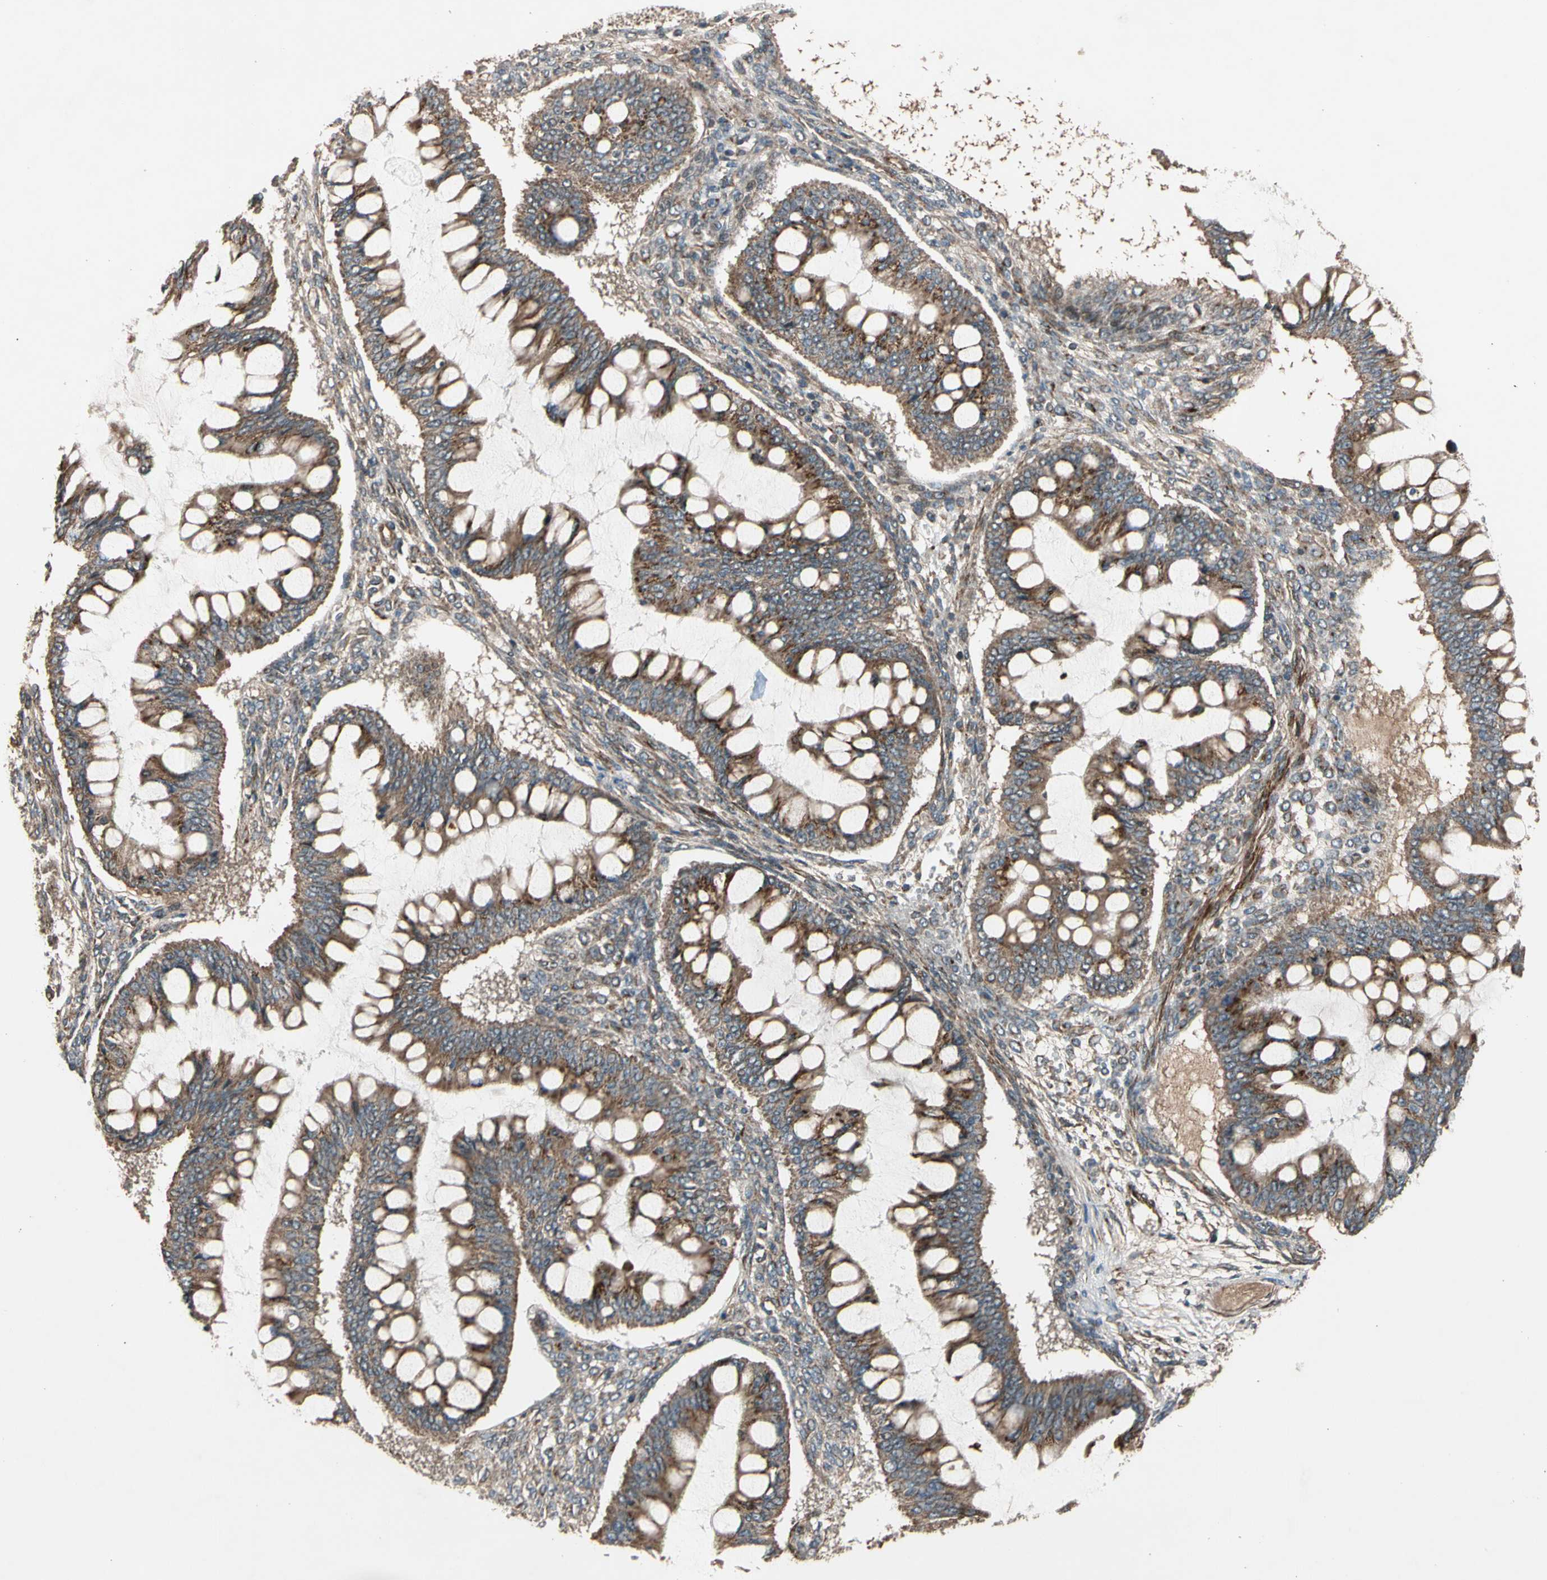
{"staining": {"intensity": "moderate", "quantity": ">75%", "location": "cytoplasmic/membranous"}, "tissue": "ovarian cancer", "cell_type": "Tumor cells", "image_type": "cancer", "snomed": [{"axis": "morphology", "description": "Cystadenocarcinoma, mucinous, NOS"}, {"axis": "topography", "description": "Ovary"}], "caption": "Protein expression analysis of human ovarian cancer reveals moderate cytoplasmic/membranous expression in about >75% of tumor cells.", "gene": "GCK", "patient": {"sex": "female", "age": 73}}